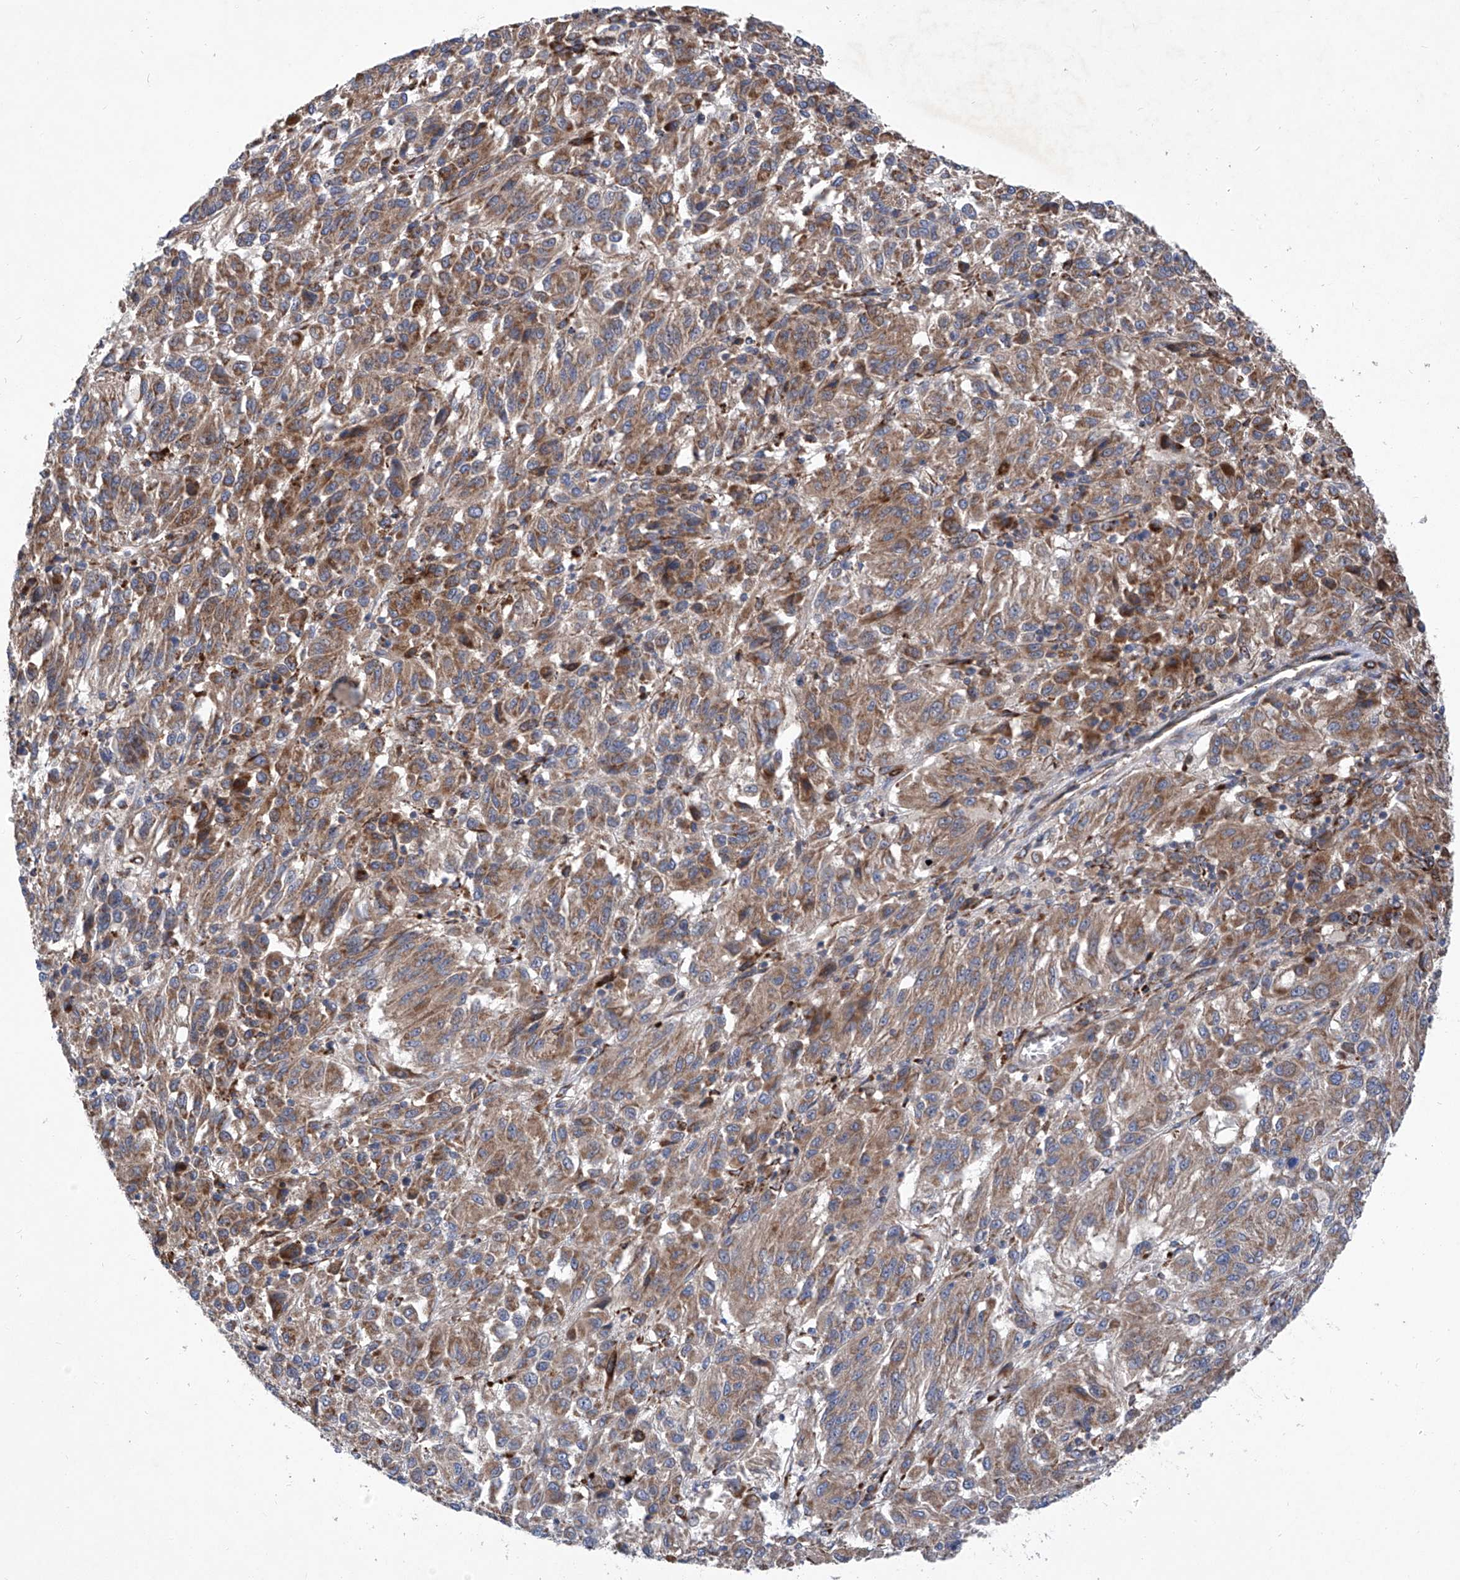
{"staining": {"intensity": "moderate", "quantity": ">75%", "location": "cytoplasmic/membranous"}, "tissue": "melanoma", "cell_type": "Tumor cells", "image_type": "cancer", "snomed": [{"axis": "morphology", "description": "Malignant melanoma, Metastatic site"}, {"axis": "topography", "description": "Lung"}], "caption": "Melanoma was stained to show a protein in brown. There is medium levels of moderate cytoplasmic/membranous positivity in about >75% of tumor cells.", "gene": "ASCC3", "patient": {"sex": "male", "age": 64}}